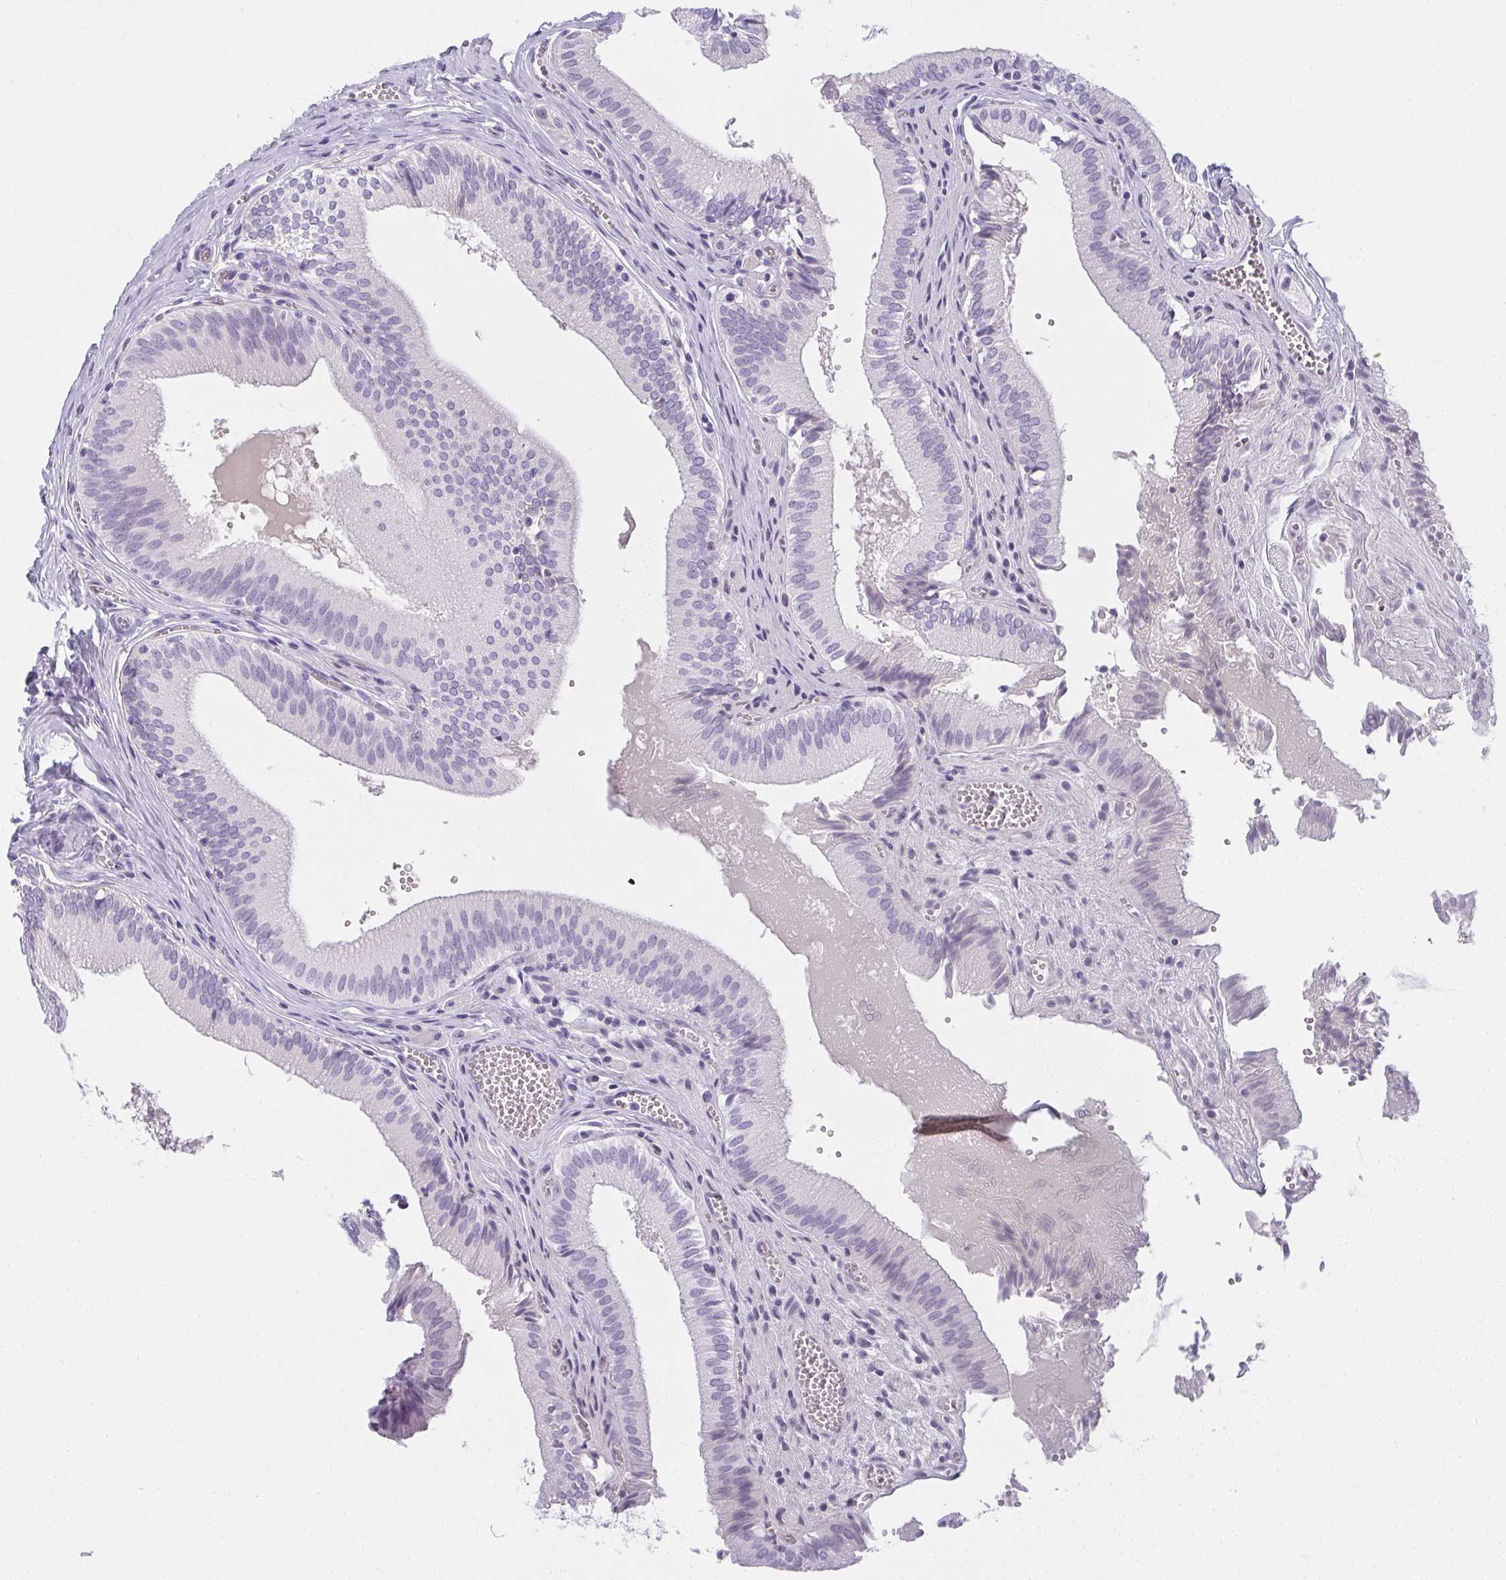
{"staining": {"intensity": "negative", "quantity": "none", "location": "none"}, "tissue": "gallbladder", "cell_type": "Glandular cells", "image_type": "normal", "snomed": [{"axis": "morphology", "description": "Normal tissue, NOS"}, {"axis": "topography", "description": "Gallbladder"}, {"axis": "topography", "description": "Peripheral nerve tissue"}], "caption": "Immunohistochemical staining of normal human gallbladder shows no significant staining in glandular cells. Brightfield microscopy of immunohistochemistry stained with DAB (3,3'-diaminobenzidine) (brown) and hematoxylin (blue), captured at high magnification.", "gene": "MOBP", "patient": {"sex": "male", "age": 17}}